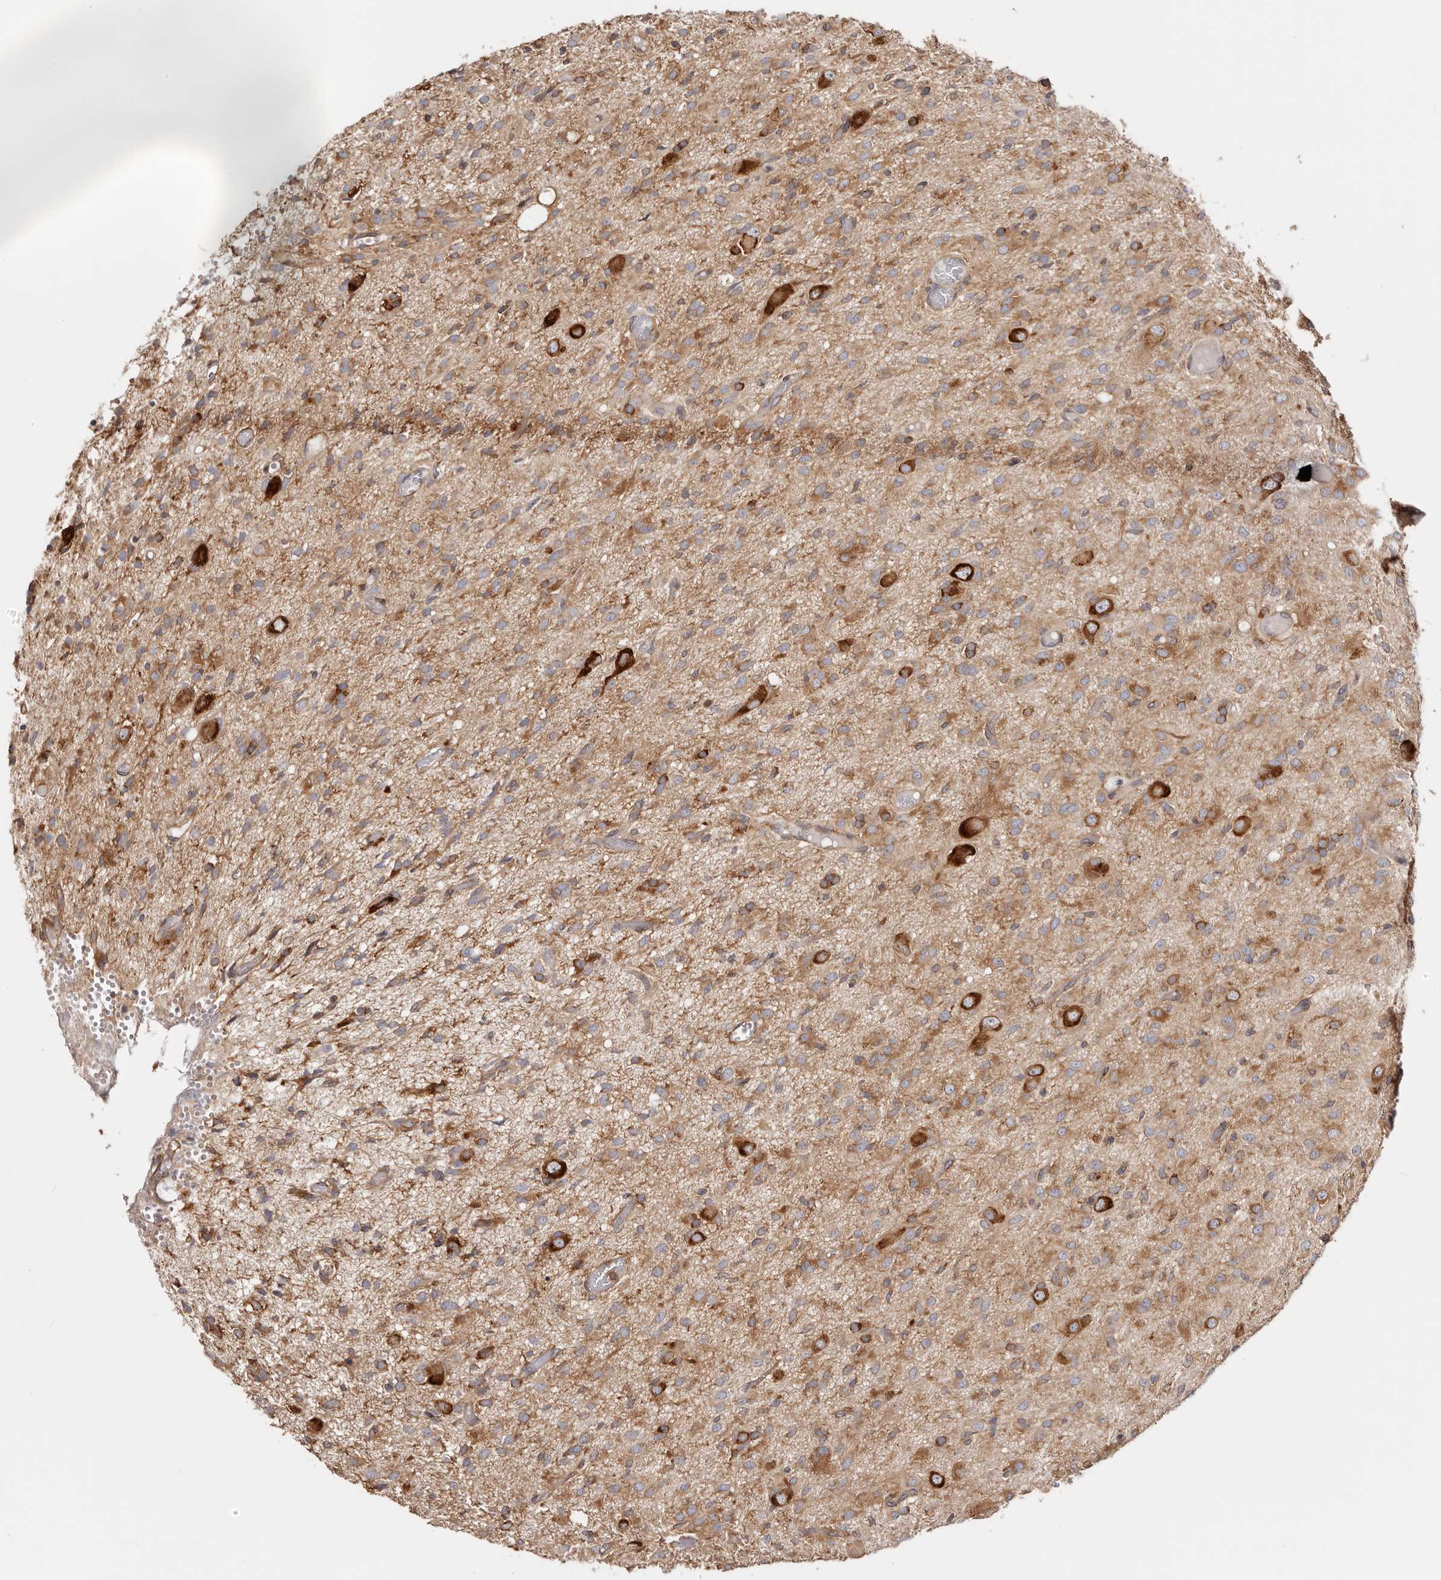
{"staining": {"intensity": "moderate", "quantity": ">75%", "location": "cytoplasmic/membranous"}, "tissue": "glioma", "cell_type": "Tumor cells", "image_type": "cancer", "snomed": [{"axis": "morphology", "description": "Glioma, malignant, High grade"}, {"axis": "topography", "description": "Brain"}], "caption": "IHC of glioma demonstrates medium levels of moderate cytoplasmic/membranous expression in approximately >75% of tumor cells. Nuclei are stained in blue.", "gene": "EPRS1", "patient": {"sex": "female", "age": 59}}